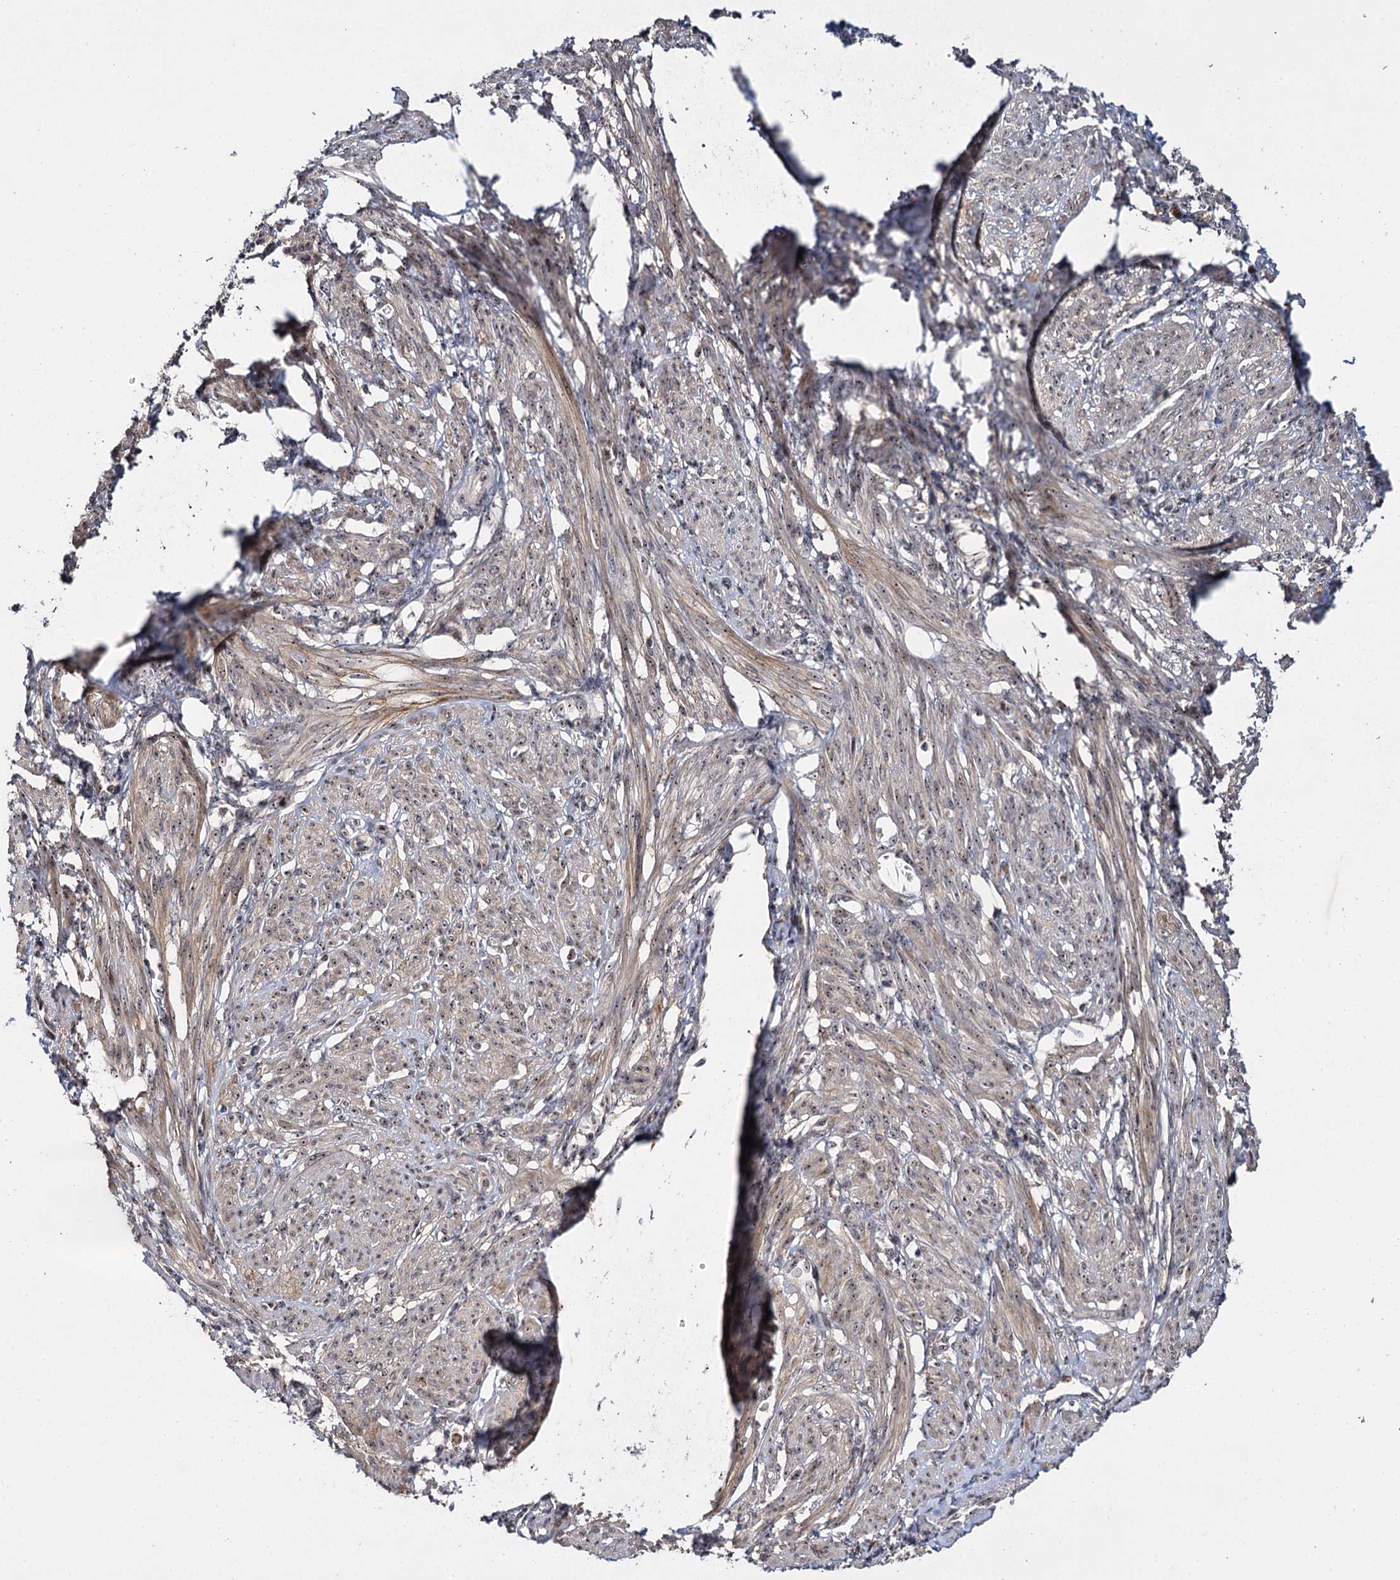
{"staining": {"intensity": "weak", "quantity": "25%-75%", "location": "cytoplasmic/membranous,nuclear"}, "tissue": "smooth muscle", "cell_type": "Smooth muscle cells", "image_type": "normal", "snomed": [{"axis": "morphology", "description": "Normal tissue, NOS"}, {"axis": "topography", "description": "Smooth muscle"}], "caption": "An image of smooth muscle stained for a protein exhibits weak cytoplasmic/membranous,nuclear brown staining in smooth muscle cells. (IHC, brightfield microscopy, high magnification).", "gene": "SUPT20H", "patient": {"sex": "female", "age": 39}}